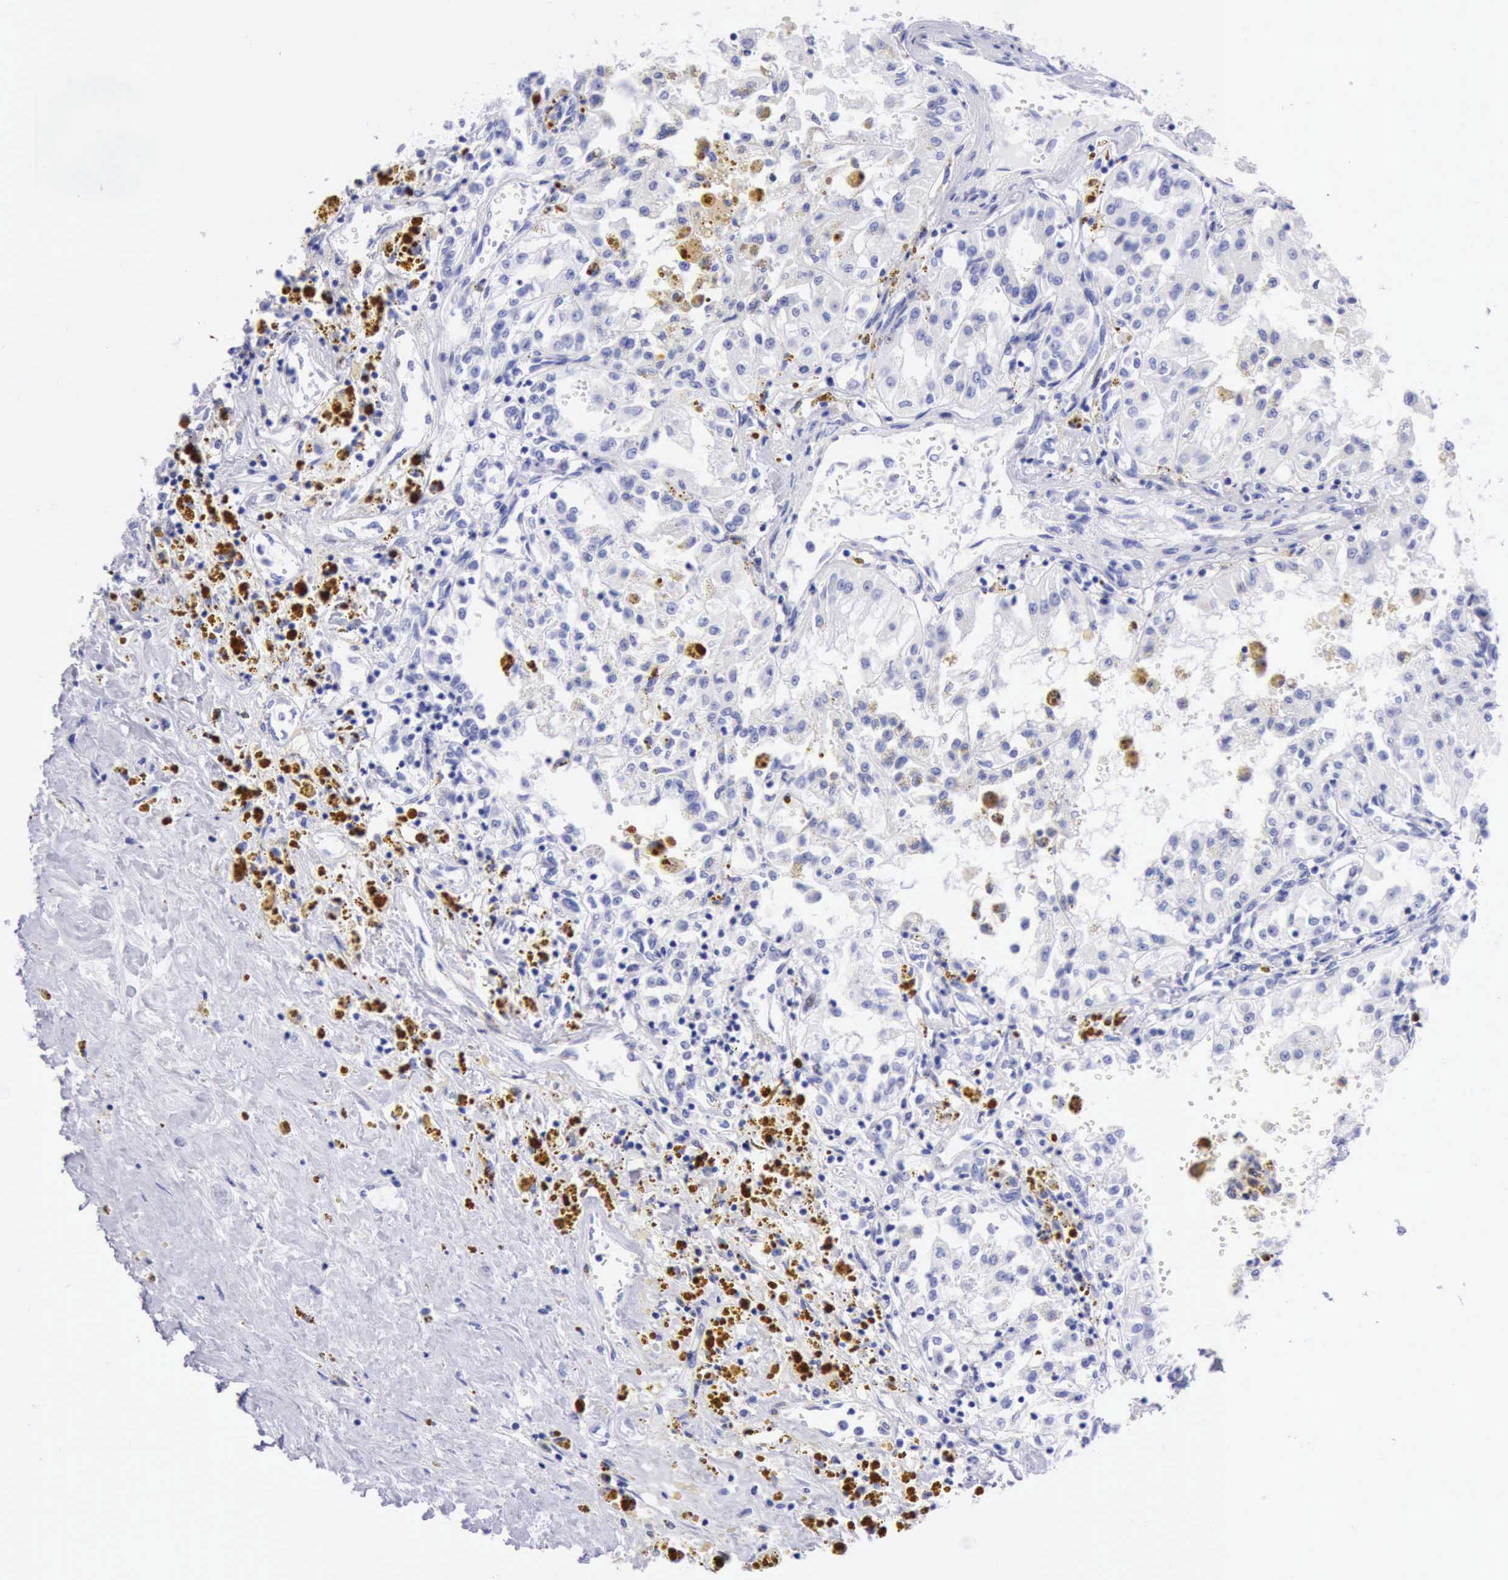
{"staining": {"intensity": "negative", "quantity": "none", "location": "none"}, "tissue": "renal cancer", "cell_type": "Tumor cells", "image_type": "cancer", "snomed": [{"axis": "morphology", "description": "Adenocarcinoma, NOS"}, {"axis": "topography", "description": "Kidney"}], "caption": "Immunohistochemical staining of human renal cancer shows no significant positivity in tumor cells. Nuclei are stained in blue.", "gene": "MCM2", "patient": {"sex": "male", "age": 78}}